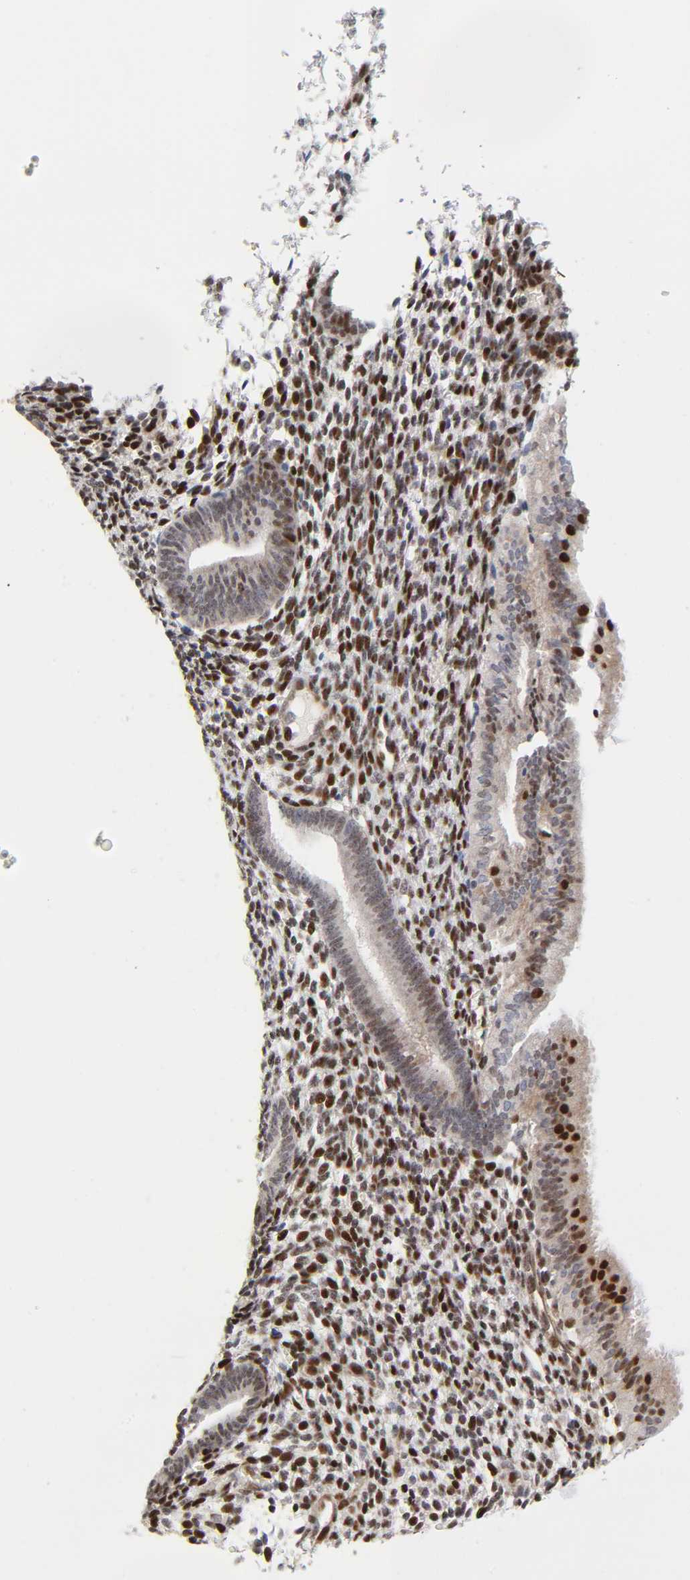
{"staining": {"intensity": "strong", "quantity": ">75%", "location": "nuclear"}, "tissue": "endometrium", "cell_type": "Cells in endometrial stroma", "image_type": "normal", "snomed": [{"axis": "morphology", "description": "Normal tissue, NOS"}, {"axis": "topography", "description": "Smooth muscle"}, {"axis": "topography", "description": "Endometrium"}], "caption": "IHC photomicrograph of benign endometrium: endometrium stained using immunohistochemistry reveals high levels of strong protein expression localized specifically in the nuclear of cells in endometrial stroma, appearing as a nuclear brown color.", "gene": "STK38", "patient": {"sex": "female", "age": 57}}